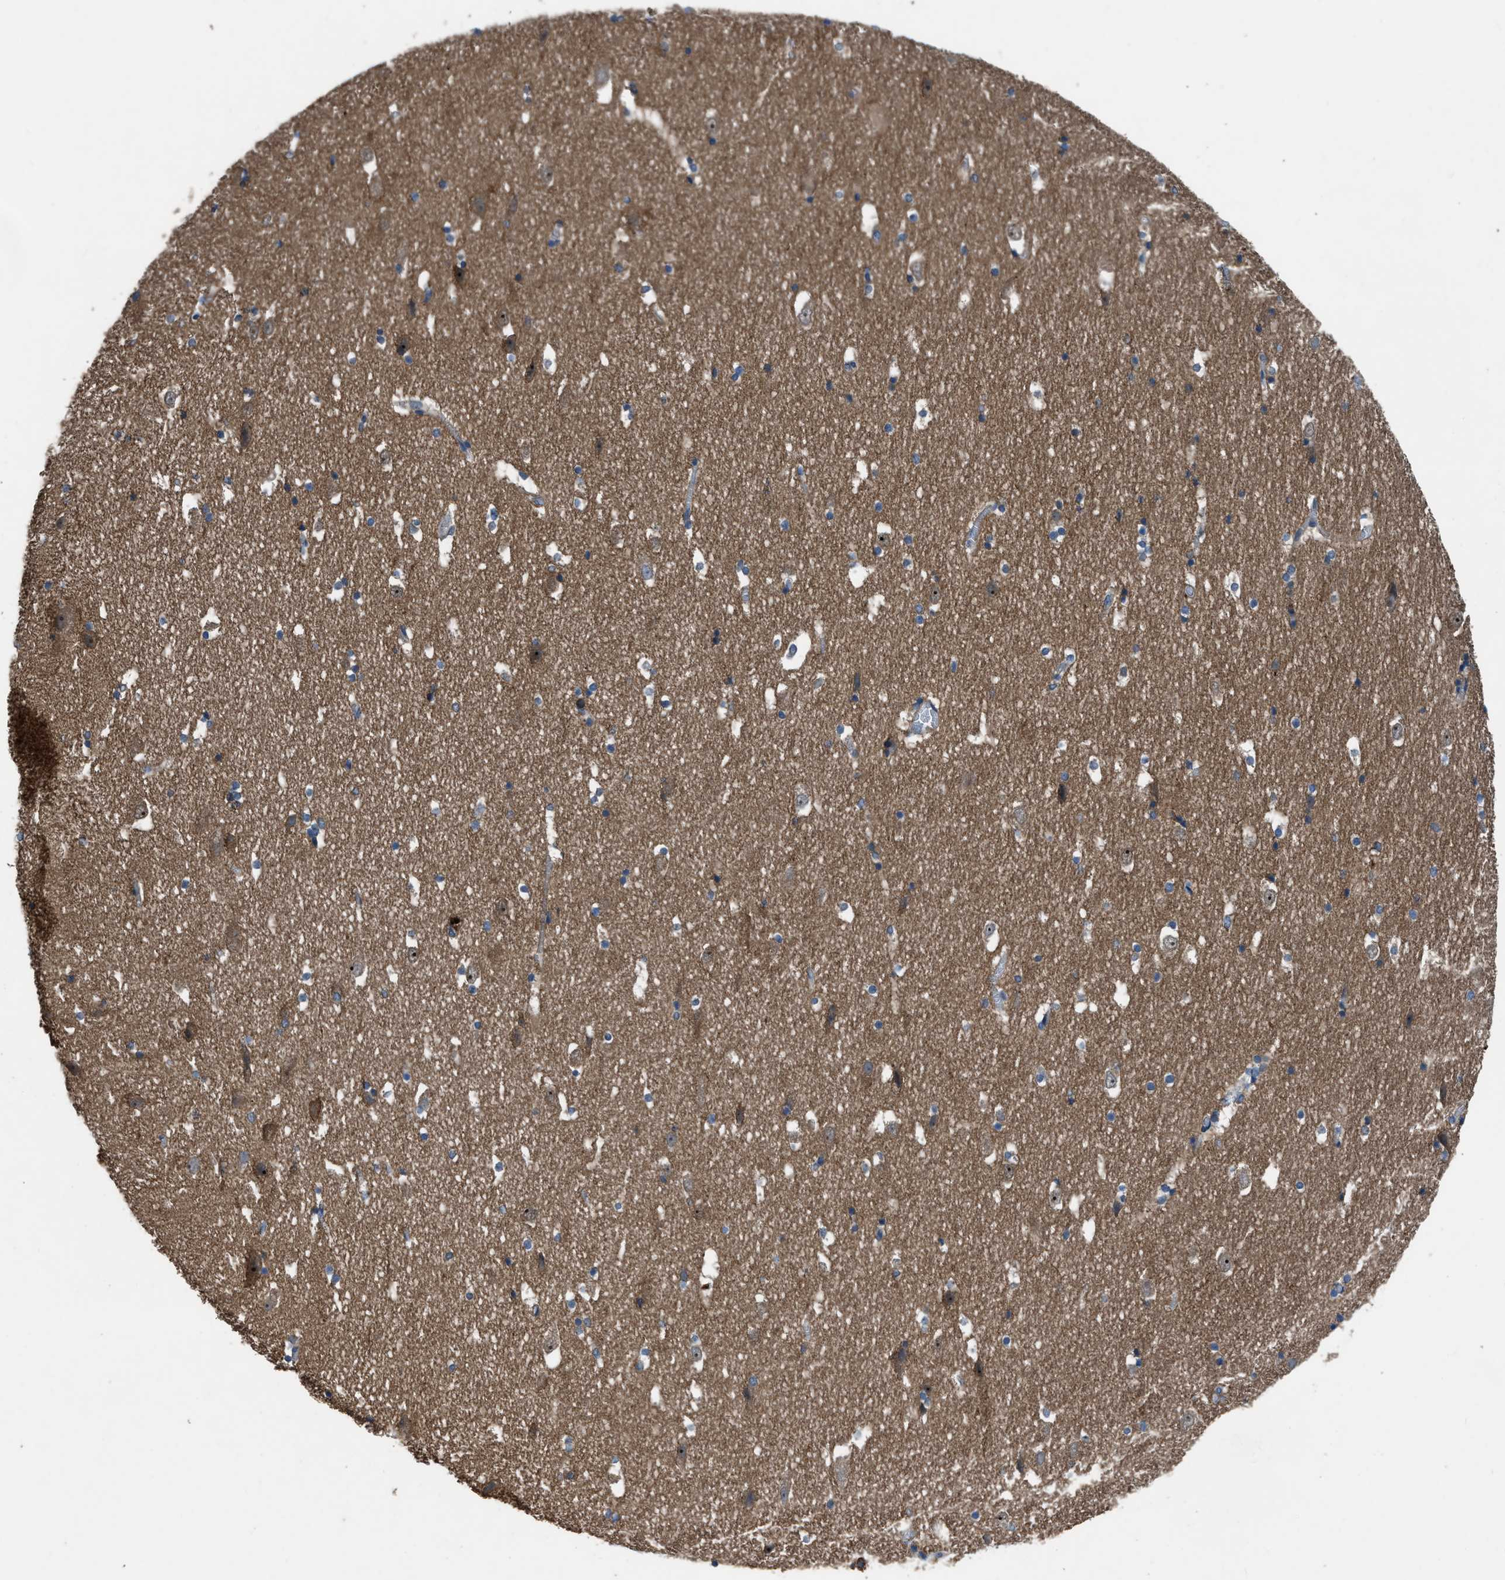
{"staining": {"intensity": "moderate", "quantity": "<25%", "location": "cytoplasmic/membranous"}, "tissue": "hippocampus", "cell_type": "Glial cells", "image_type": "normal", "snomed": [{"axis": "morphology", "description": "Normal tissue, NOS"}, {"axis": "topography", "description": "Hippocampus"}], "caption": "The micrograph demonstrates staining of unremarkable hippocampus, revealing moderate cytoplasmic/membranous protein positivity (brown color) within glial cells.", "gene": "USP25", "patient": {"sex": "male", "age": 45}}